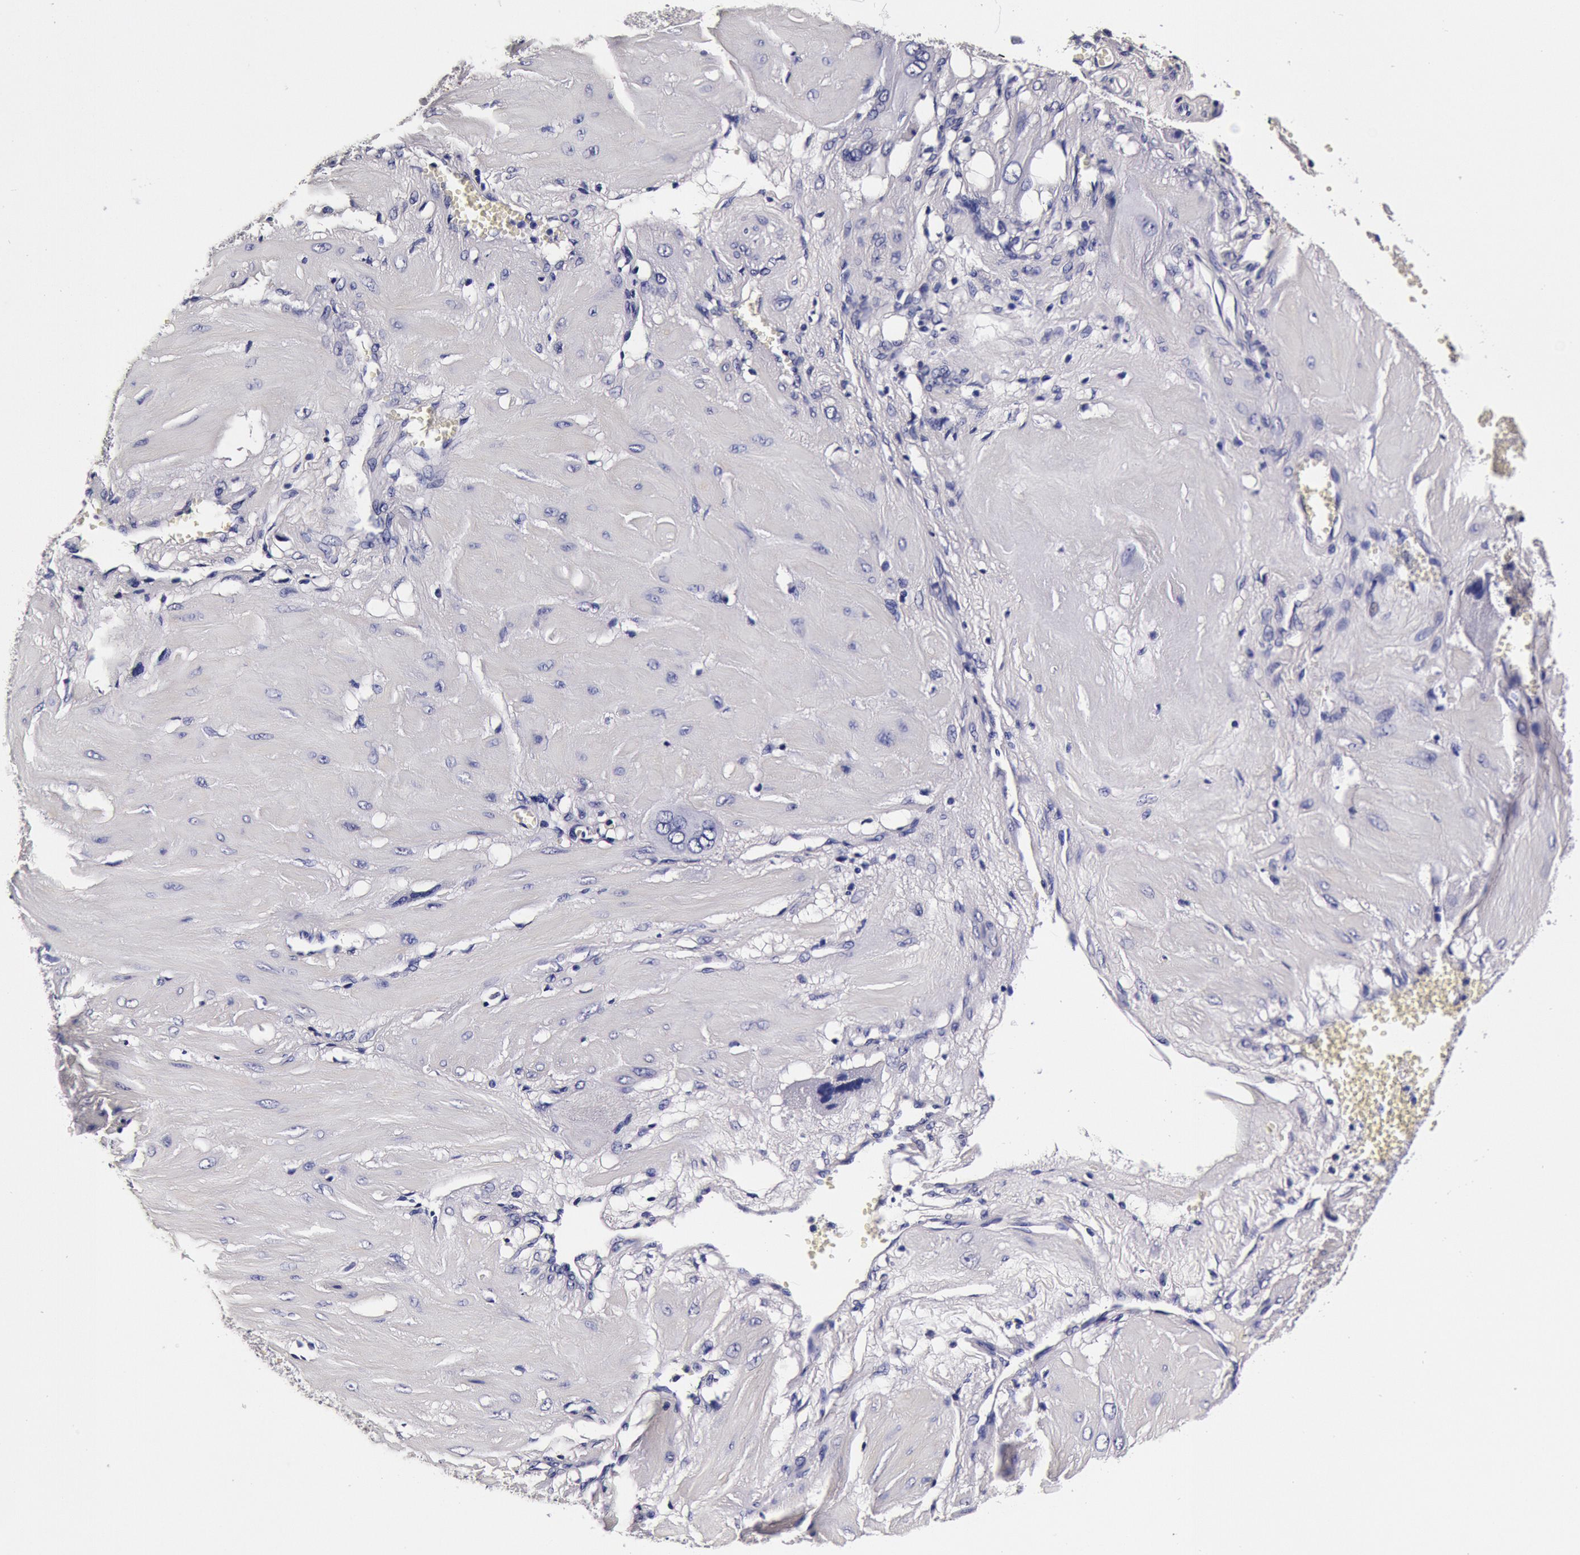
{"staining": {"intensity": "negative", "quantity": "none", "location": "none"}, "tissue": "cervical cancer", "cell_type": "Tumor cells", "image_type": "cancer", "snomed": [{"axis": "morphology", "description": "Squamous cell carcinoma, NOS"}, {"axis": "topography", "description": "Cervix"}], "caption": "A high-resolution histopathology image shows IHC staining of cervical cancer (squamous cell carcinoma), which displays no significant staining in tumor cells.", "gene": "CCDC22", "patient": {"sex": "female", "age": 34}}